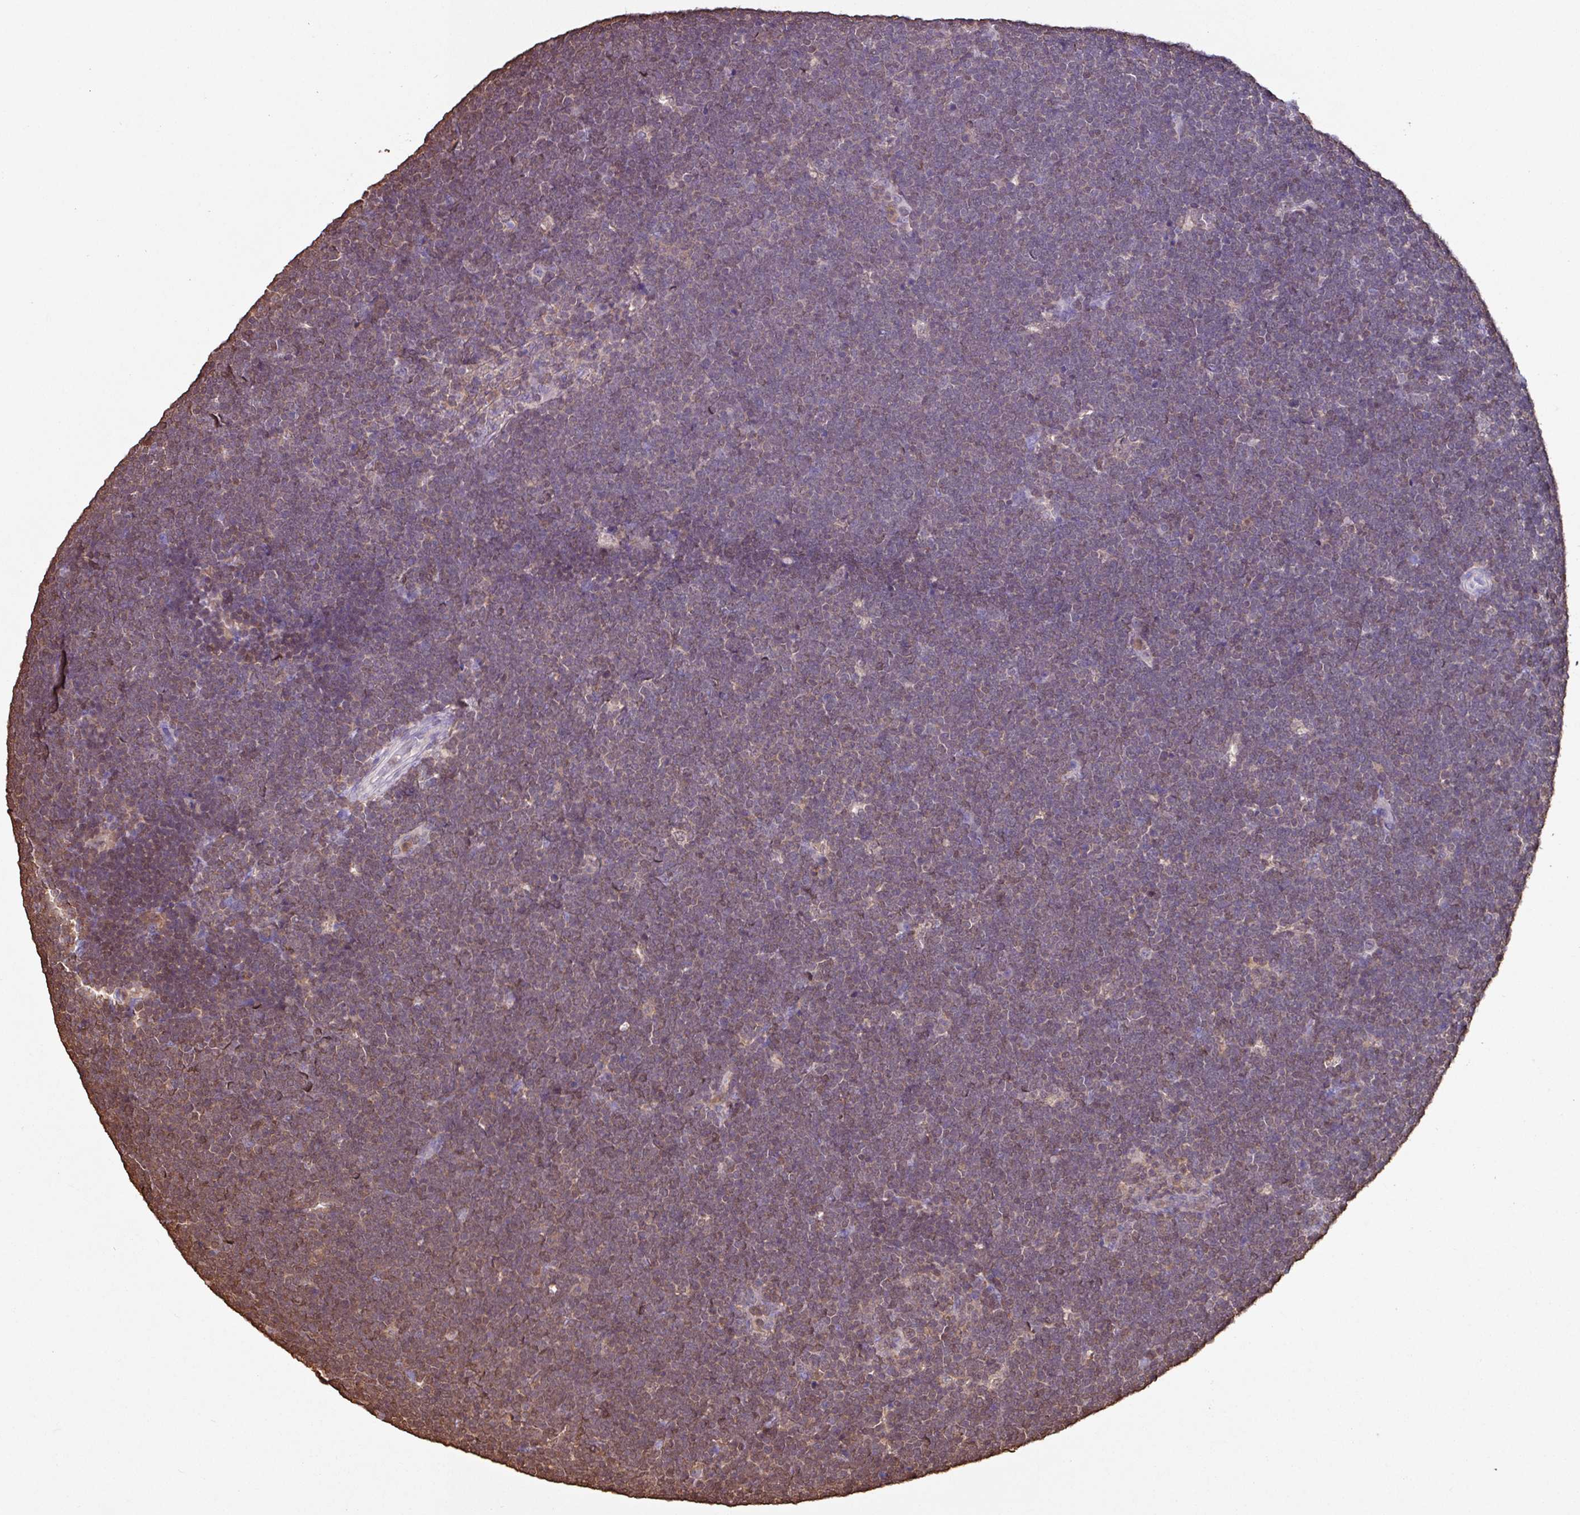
{"staining": {"intensity": "weak", "quantity": "25%-75%", "location": "cytoplasmic/membranous,nuclear"}, "tissue": "lymphoma", "cell_type": "Tumor cells", "image_type": "cancer", "snomed": [{"axis": "morphology", "description": "Malignant lymphoma, non-Hodgkin's type, High grade"}, {"axis": "topography", "description": "Lymph node"}], "caption": "Lymphoma stained with a protein marker shows weak staining in tumor cells.", "gene": "ARHGDIB", "patient": {"sex": "male", "age": 13}}